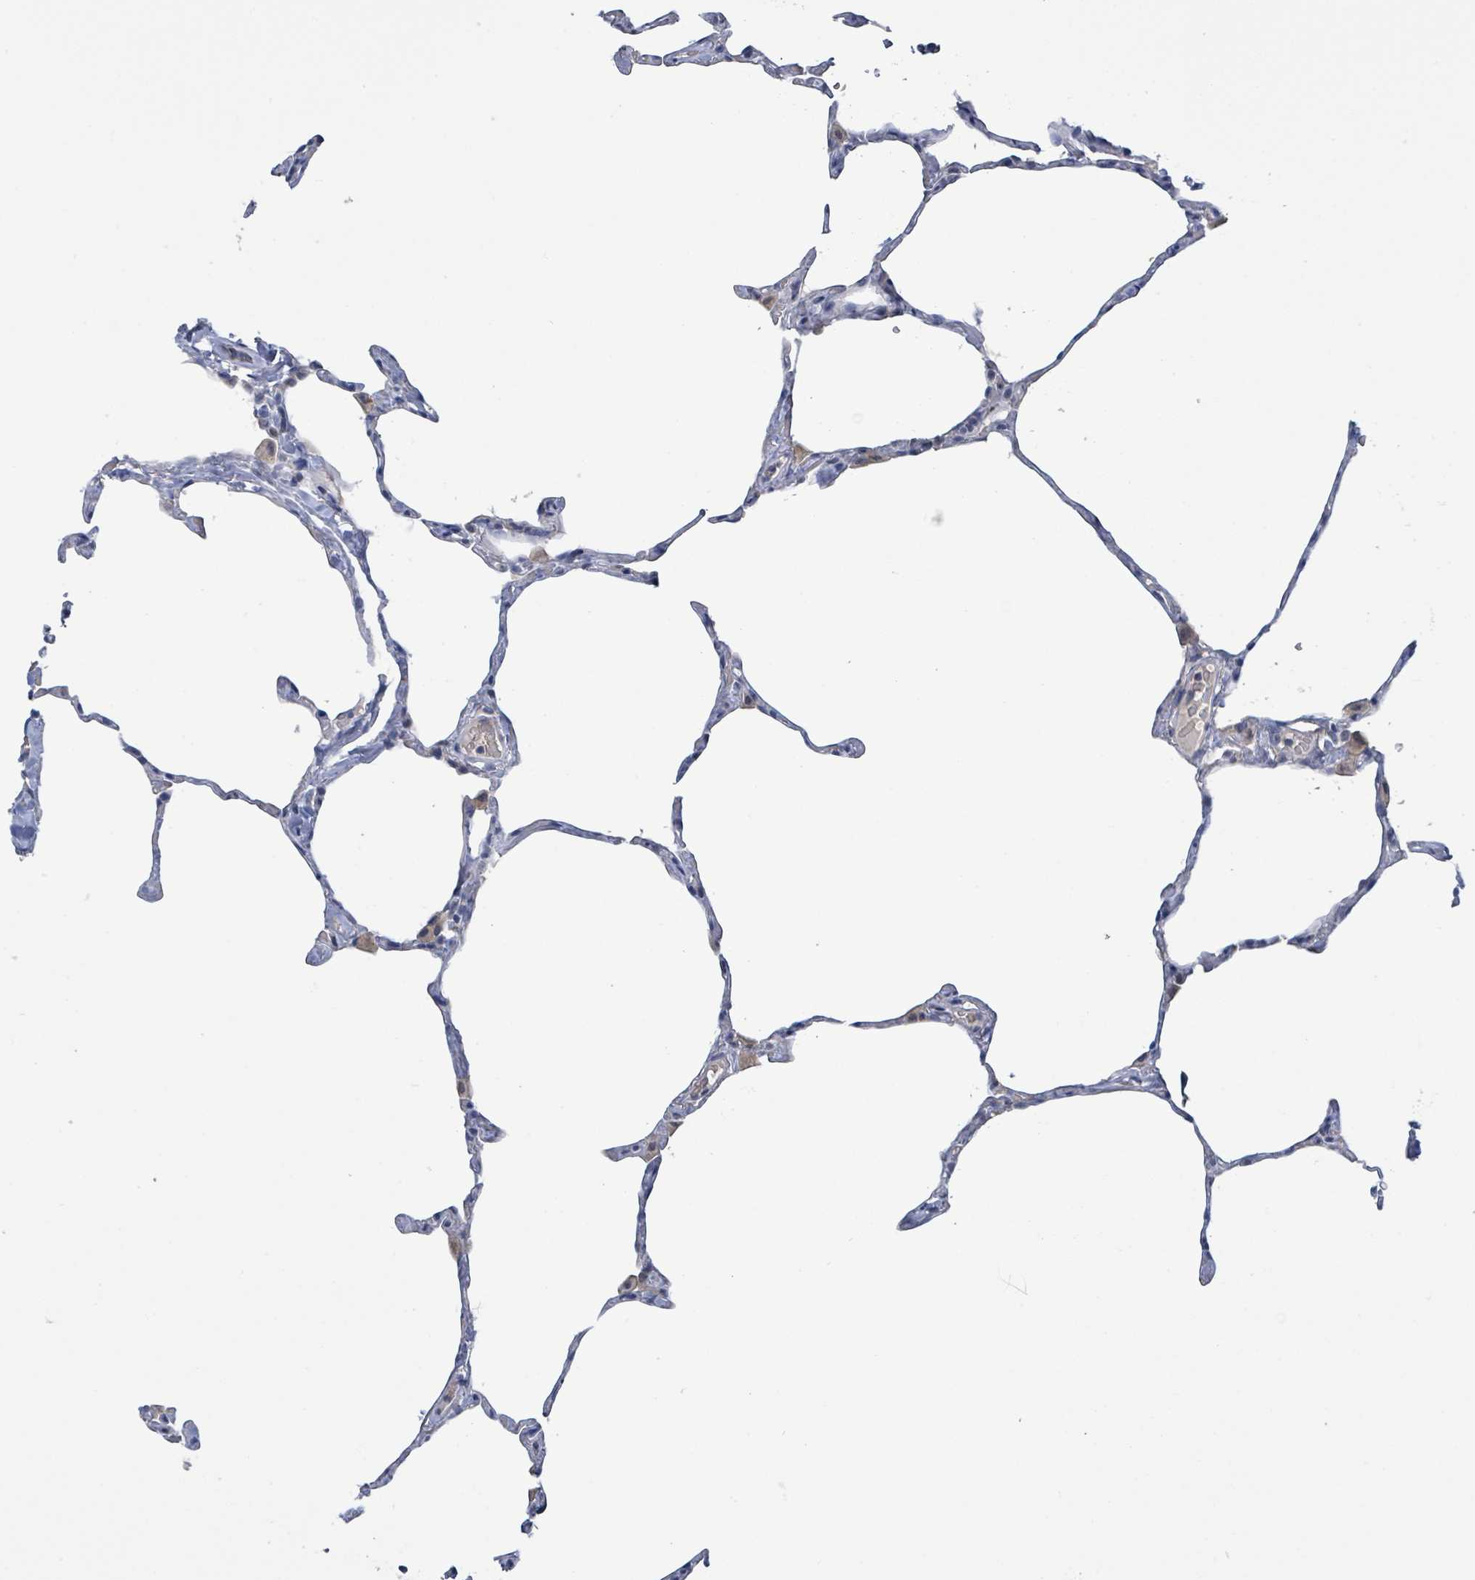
{"staining": {"intensity": "weak", "quantity": "25%-75%", "location": "cytoplasmic/membranous"}, "tissue": "lung", "cell_type": "Alveolar cells", "image_type": "normal", "snomed": [{"axis": "morphology", "description": "Normal tissue, NOS"}, {"axis": "topography", "description": "Lung"}], "caption": "Normal lung was stained to show a protein in brown. There is low levels of weak cytoplasmic/membranous staining in approximately 25%-75% of alveolar cells.", "gene": "SEBOX", "patient": {"sex": "male", "age": 65}}